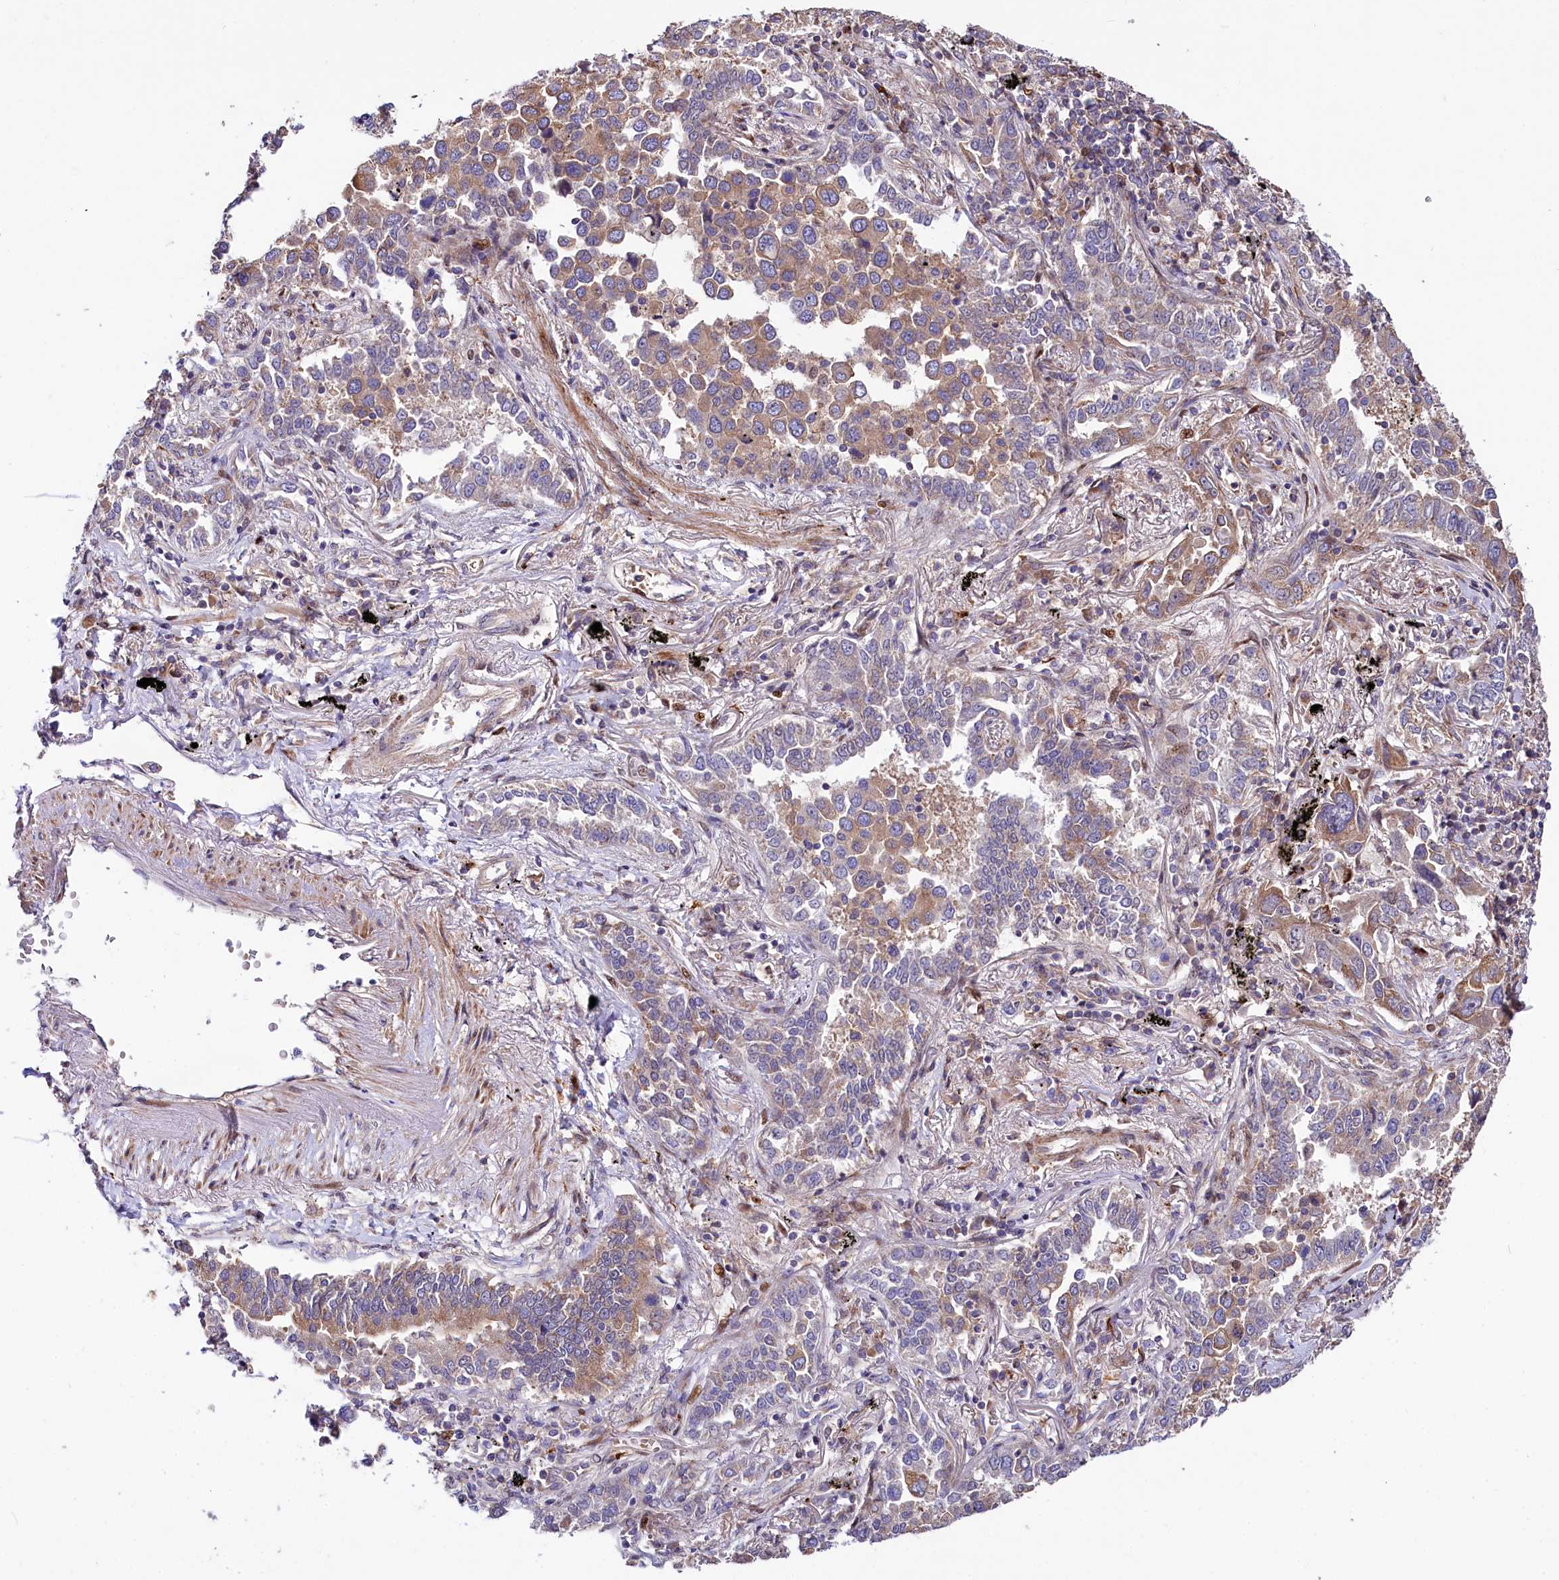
{"staining": {"intensity": "strong", "quantity": "25%-75%", "location": "cytoplasmic/membranous"}, "tissue": "lung cancer", "cell_type": "Tumor cells", "image_type": "cancer", "snomed": [{"axis": "morphology", "description": "Adenocarcinoma, NOS"}, {"axis": "topography", "description": "Lung"}], "caption": "An image showing strong cytoplasmic/membranous positivity in approximately 25%-75% of tumor cells in lung cancer (adenocarcinoma), as visualized by brown immunohistochemical staining.", "gene": "PDZRN3", "patient": {"sex": "male", "age": 67}}